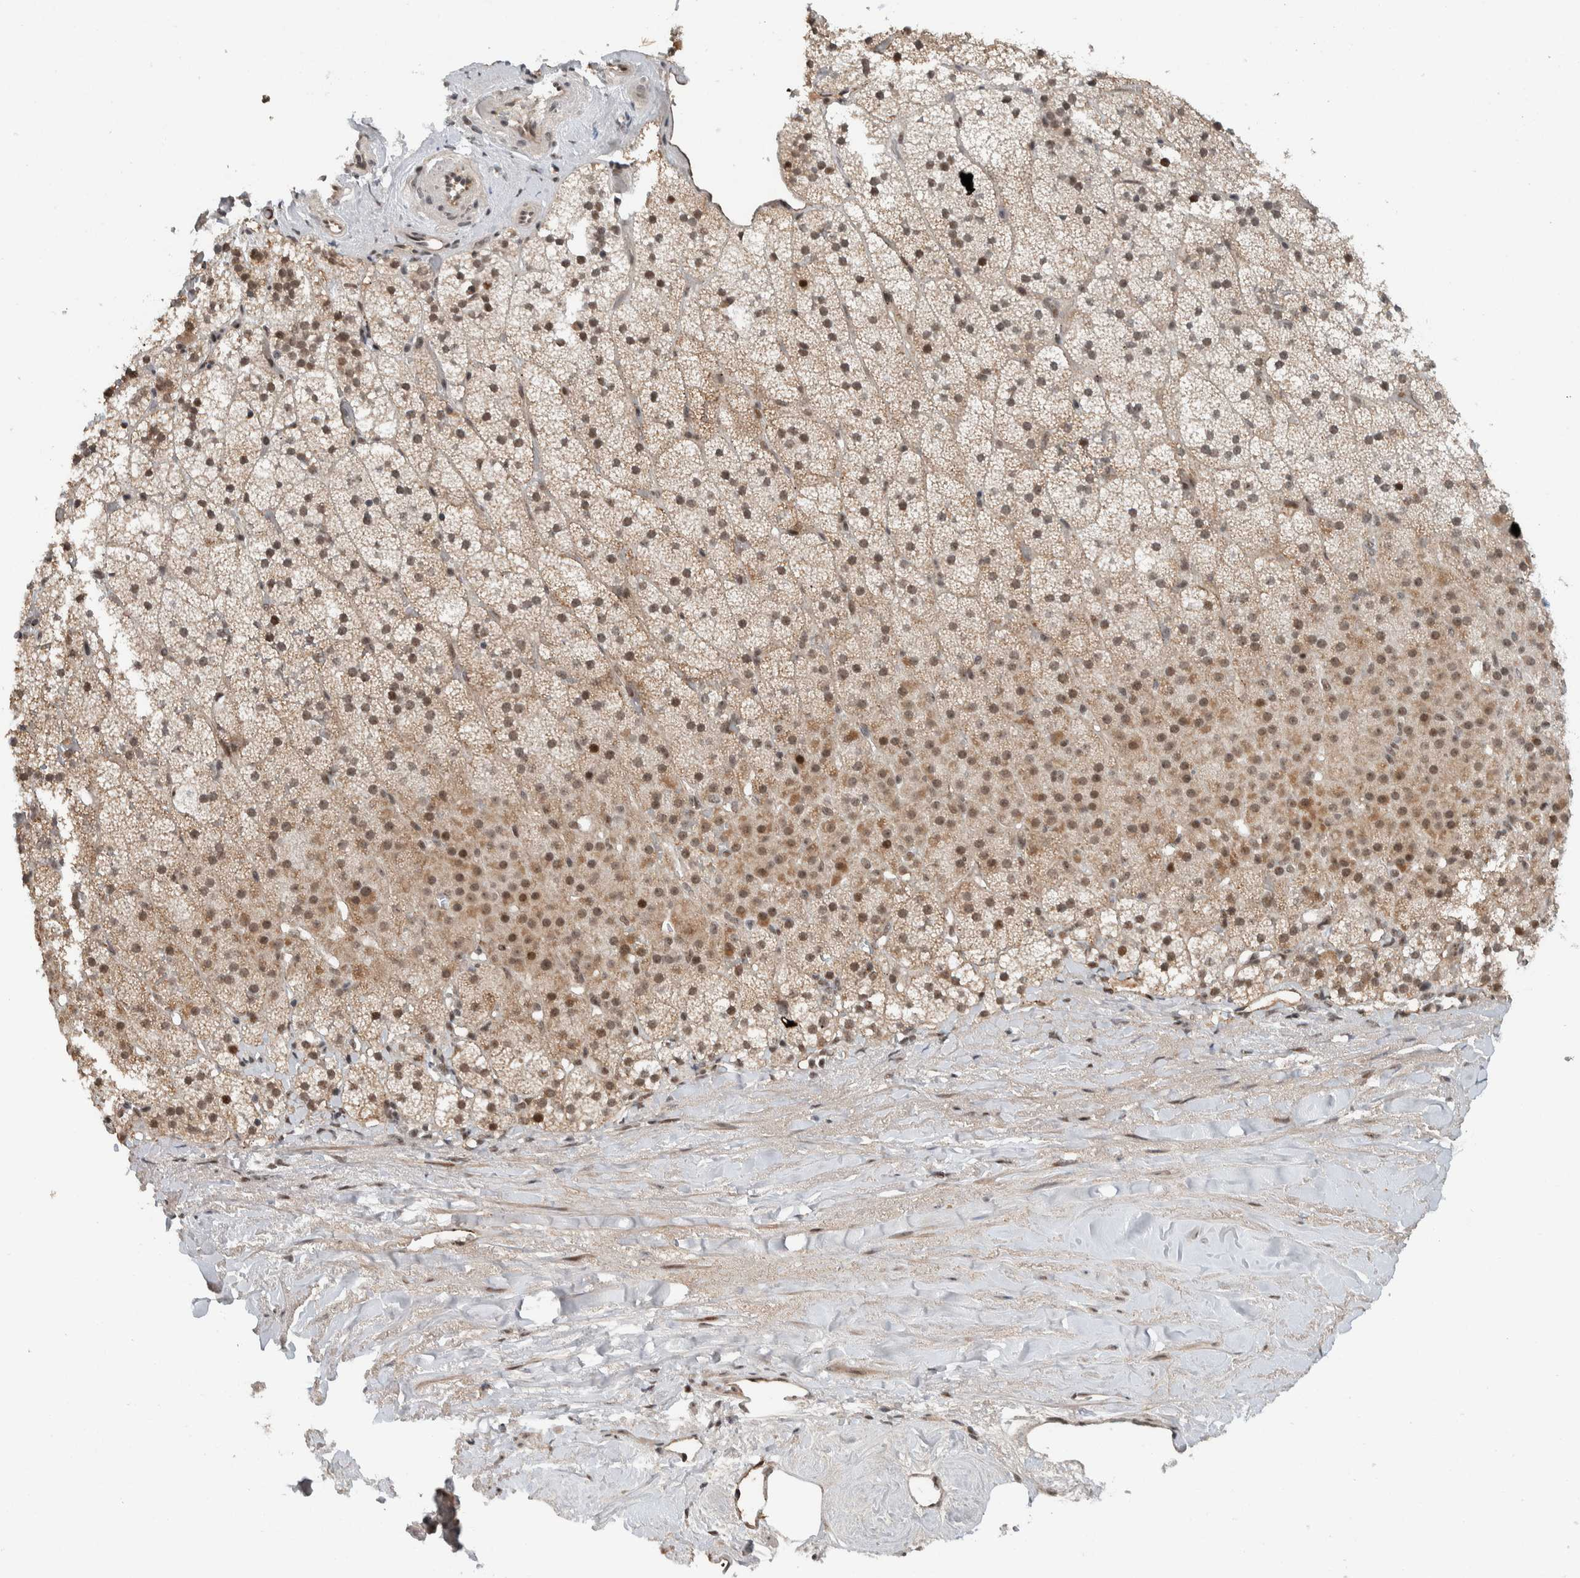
{"staining": {"intensity": "moderate", "quantity": ">75%", "location": "cytoplasmic/membranous,nuclear"}, "tissue": "adrenal gland", "cell_type": "Glandular cells", "image_type": "normal", "snomed": [{"axis": "morphology", "description": "Normal tissue, NOS"}, {"axis": "topography", "description": "Adrenal gland"}], "caption": "Protein staining of benign adrenal gland reveals moderate cytoplasmic/membranous,nuclear expression in about >75% of glandular cells.", "gene": "ZFP91", "patient": {"sex": "male", "age": 35}}